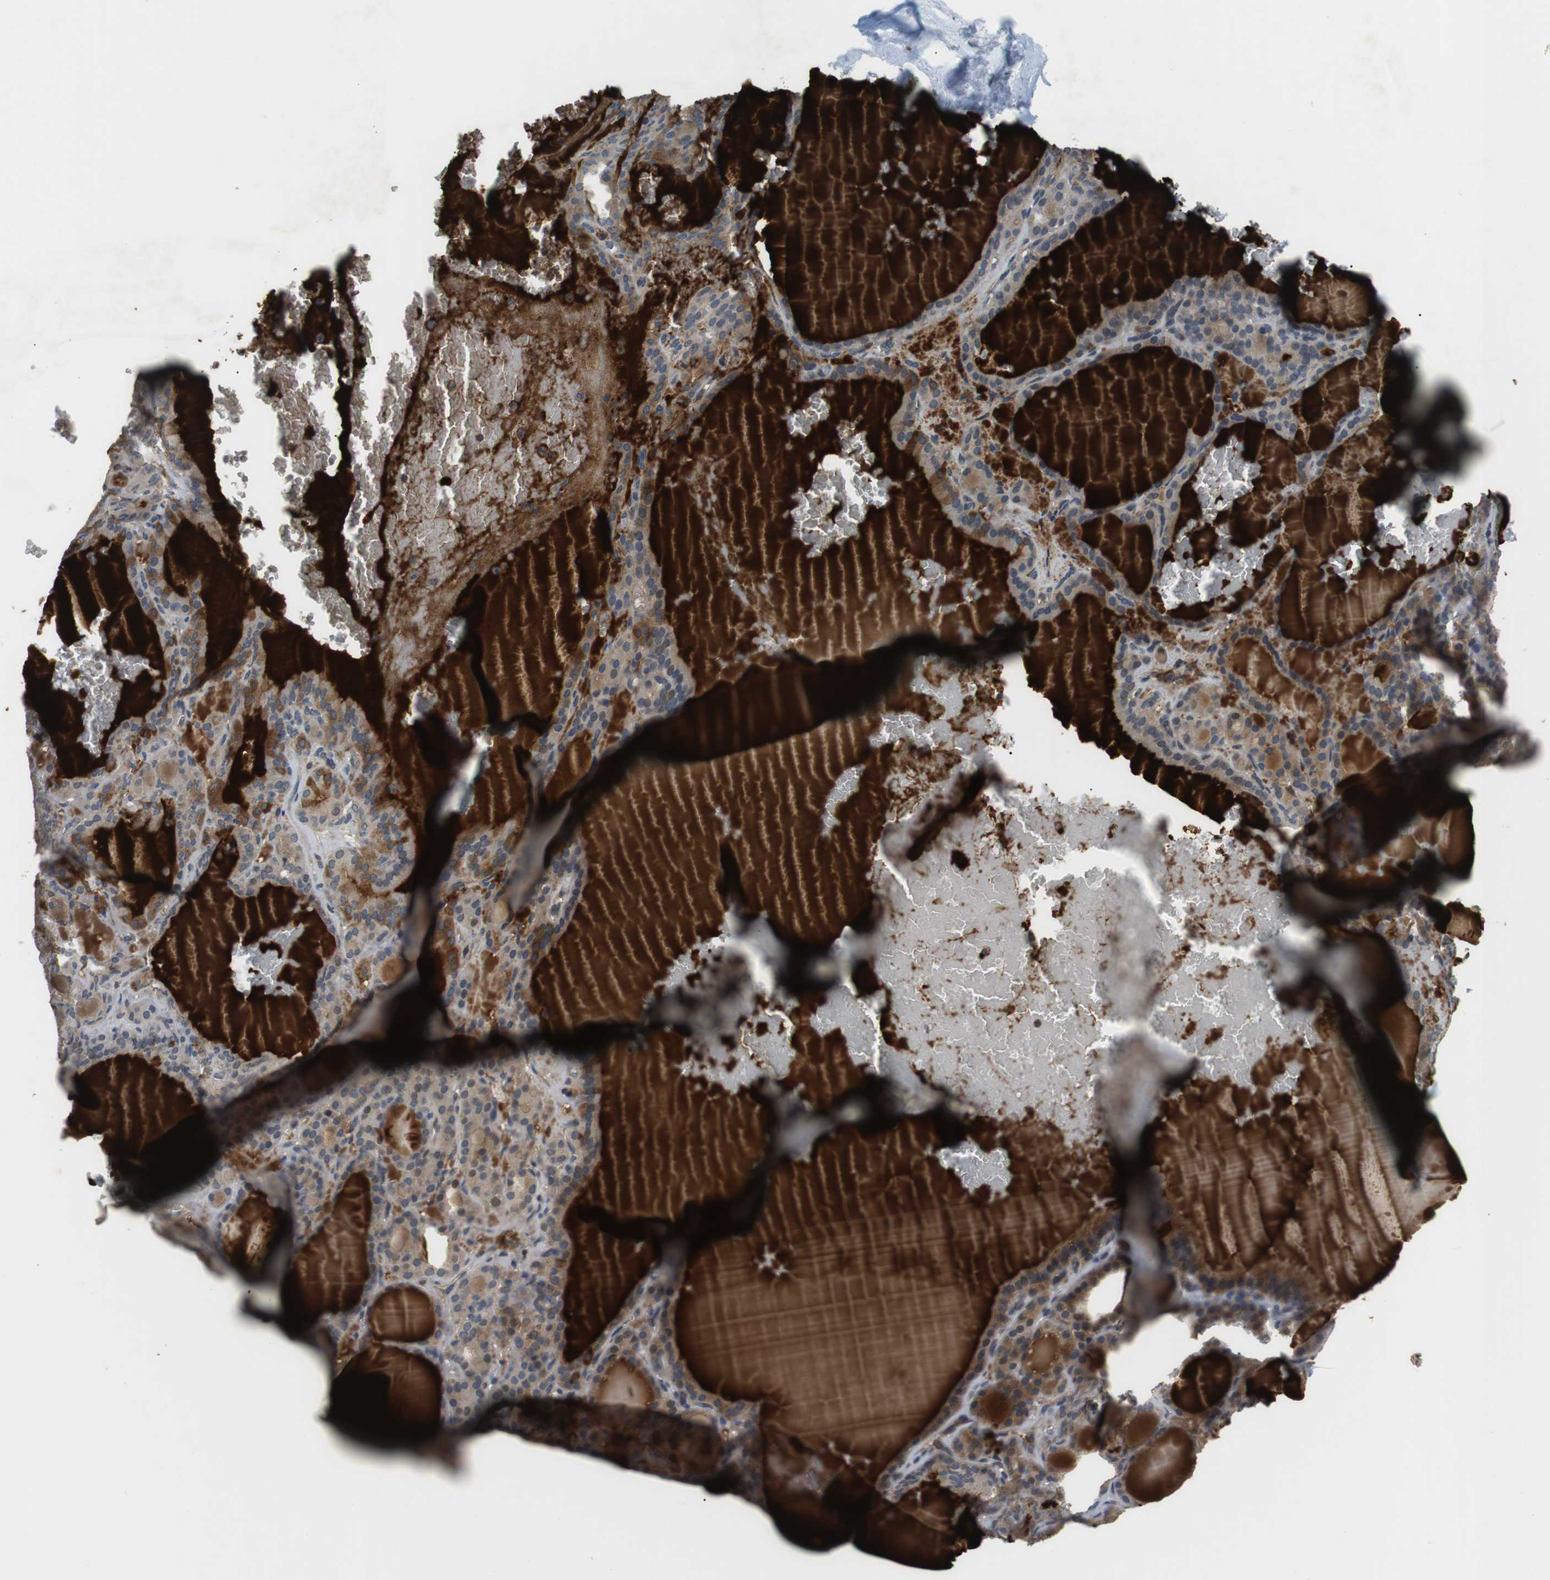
{"staining": {"intensity": "weak", "quantity": ">75%", "location": "cytoplasmic/membranous"}, "tissue": "thyroid gland", "cell_type": "Glandular cells", "image_type": "normal", "snomed": [{"axis": "morphology", "description": "Normal tissue, NOS"}, {"axis": "topography", "description": "Thyroid gland"}], "caption": "Immunohistochemical staining of normal thyroid gland reveals >75% levels of weak cytoplasmic/membranous protein positivity in about >75% of glandular cells.", "gene": "ADGRL3", "patient": {"sex": "female", "age": 28}}